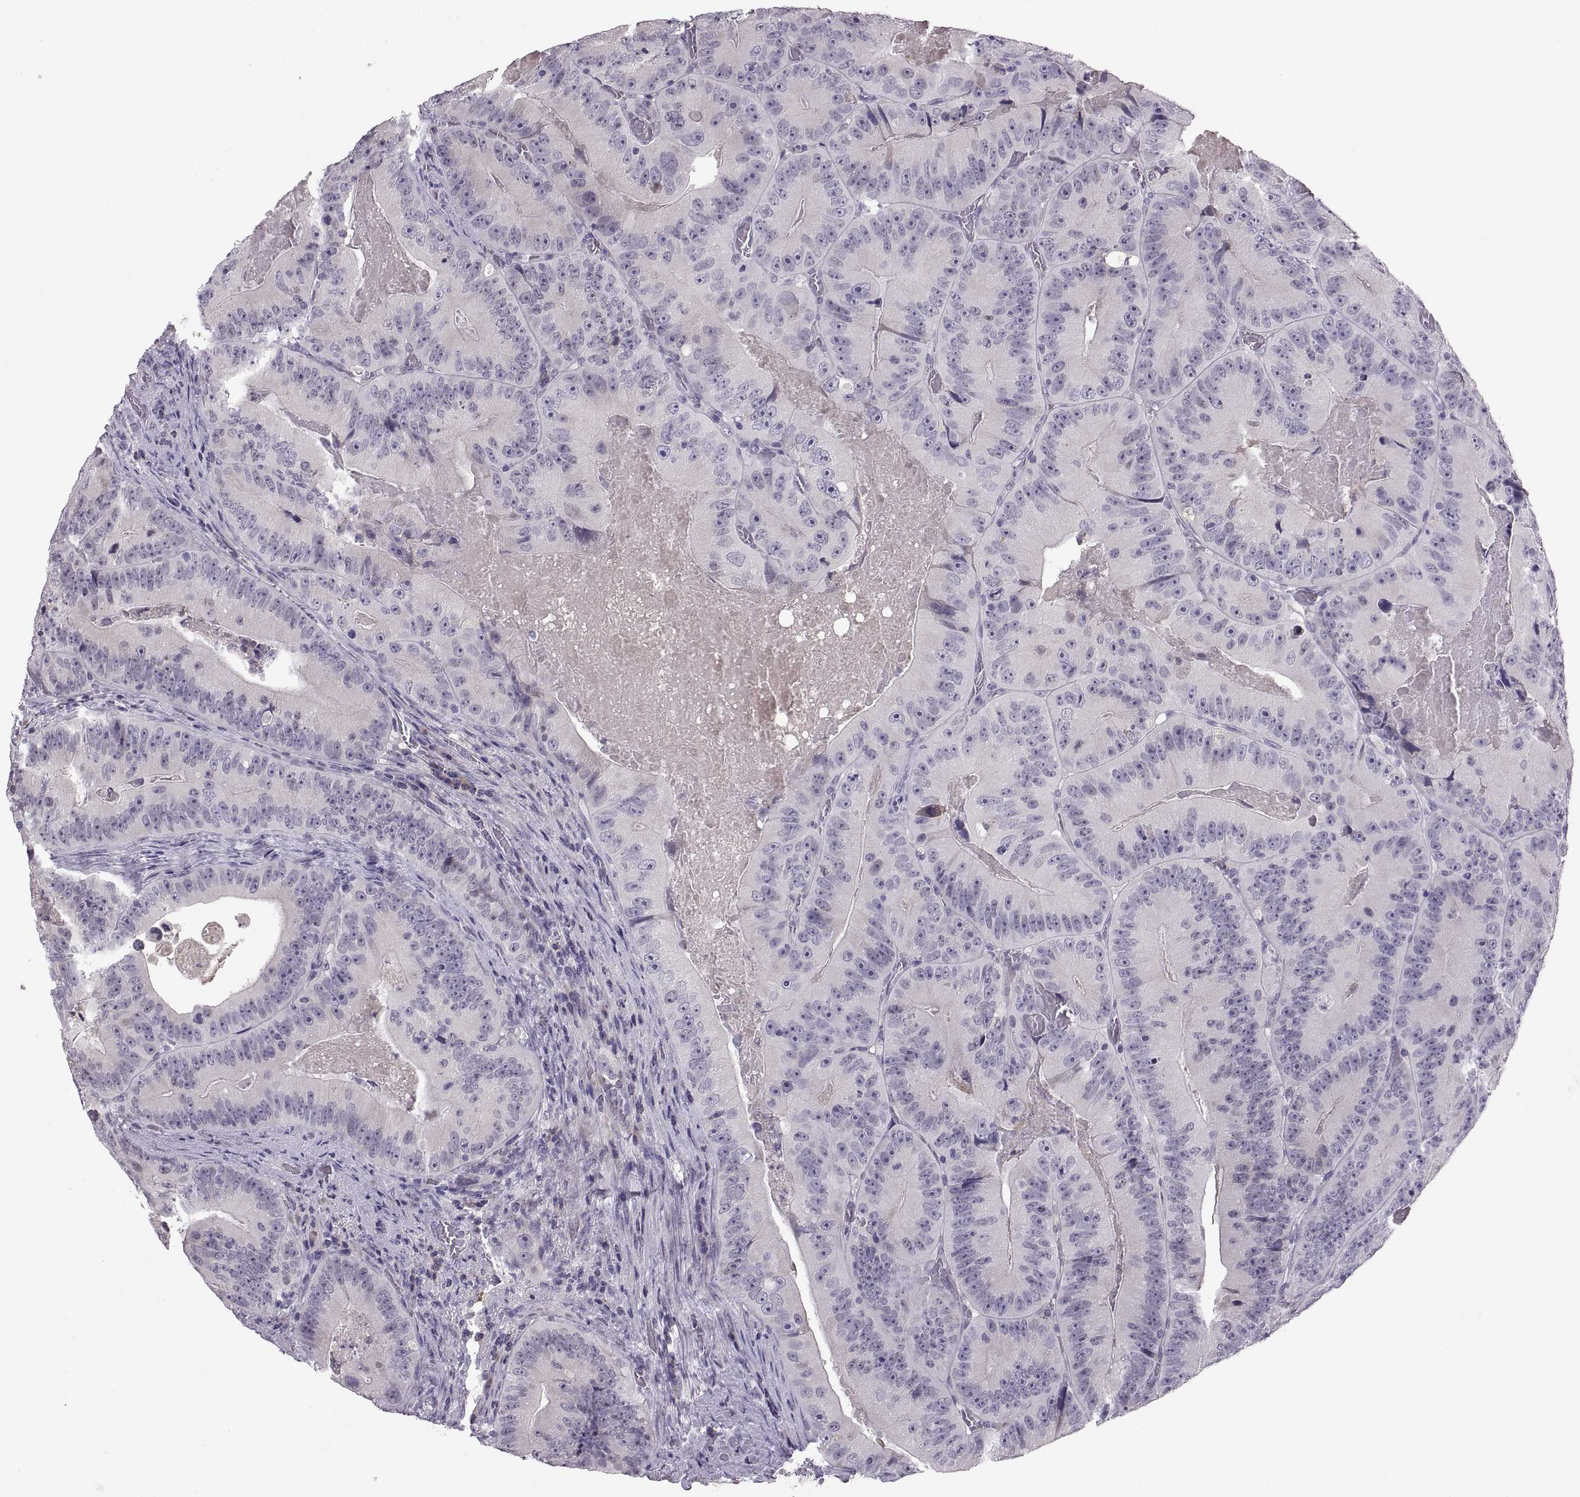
{"staining": {"intensity": "negative", "quantity": "none", "location": "none"}, "tissue": "colorectal cancer", "cell_type": "Tumor cells", "image_type": "cancer", "snomed": [{"axis": "morphology", "description": "Adenocarcinoma, NOS"}, {"axis": "topography", "description": "Colon"}], "caption": "Photomicrograph shows no significant protein expression in tumor cells of adenocarcinoma (colorectal).", "gene": "MAGEB18", "patient": {"sex": "female", "age": 86}}